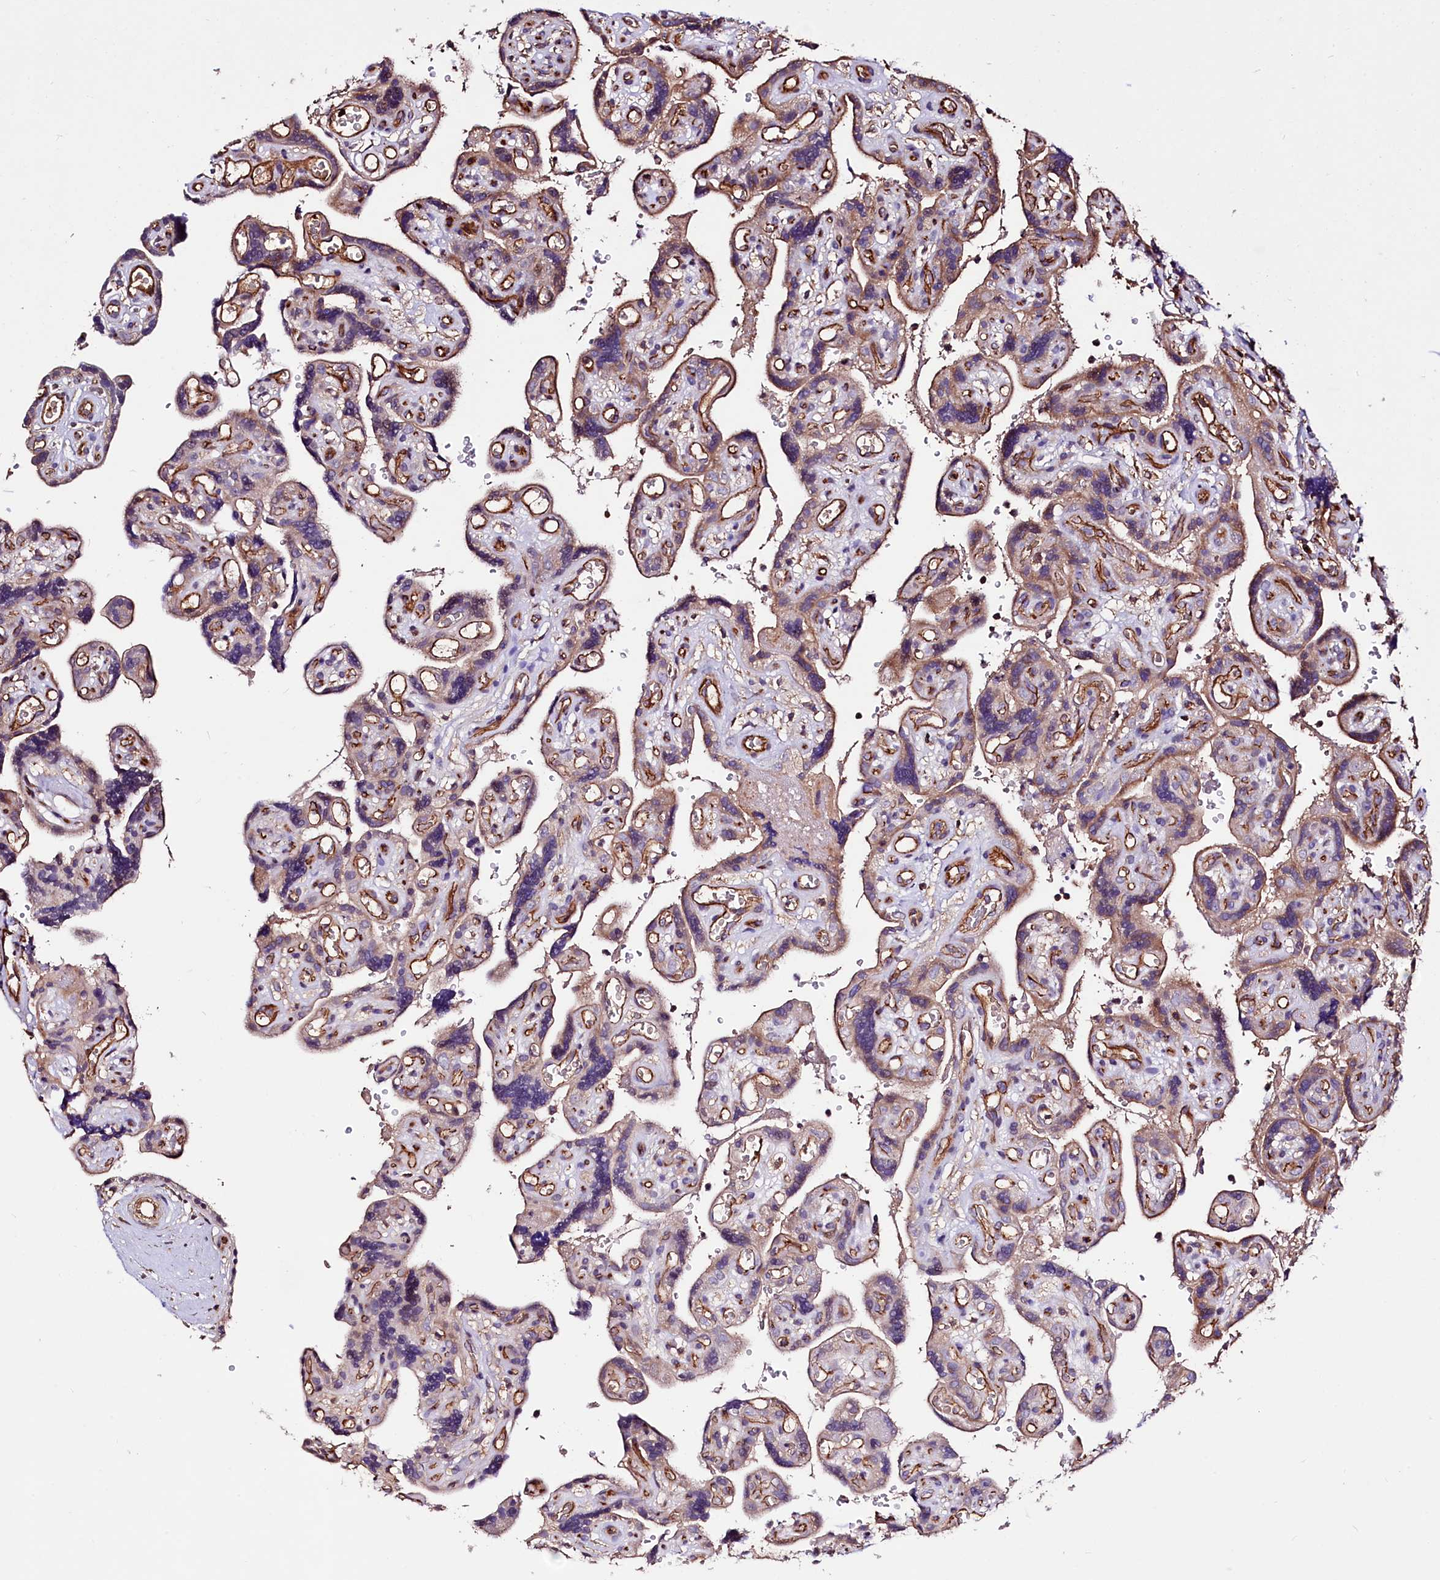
{"staining": {"intensity": "weak", "quantity": "25%-75%", "location": "cytoplasmic/membranous"}, "tissue": "placenta", "cell_type": "Trophoblastic cells", "image_type": "normal", "snomed": [{"axis": "morphology", "description": "Normal tissue, NOS"}, {"axis": "topography", "description": "Placenta"}], "caption": "Approximately 25%-75% of trophoblastic cells in normal placenta demonstrate weak cytoplasmic/membranous protein positivity as visualized by brown immunohistochemical staining.", "gene": "KLHDC4", "patient": {"sex": "female", "age": 30}}